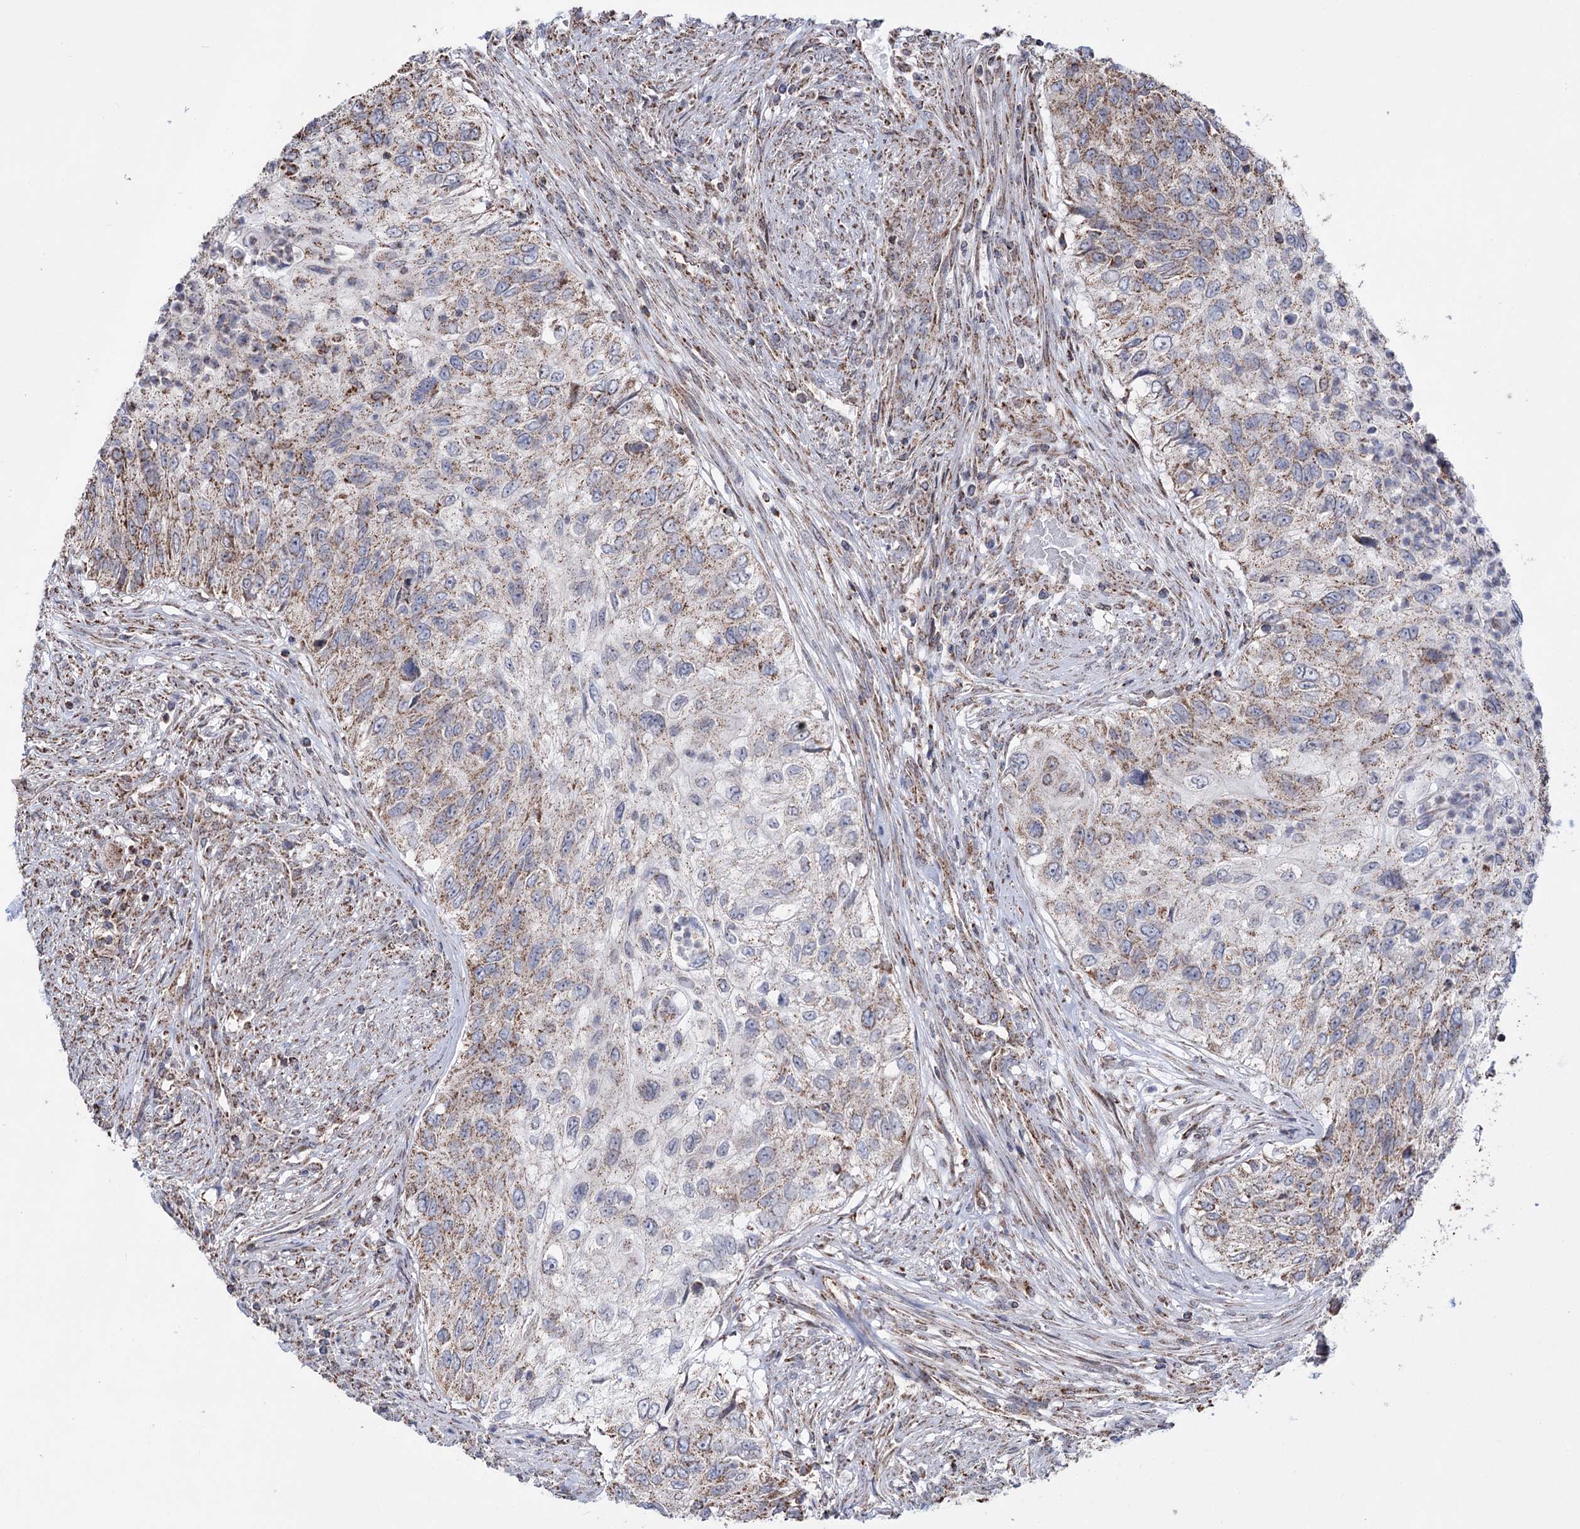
{"staining": {"intensity": "weak", "quantity": "25%-75%", "location": "cytoplasmic/membranous"}, "tissue": "urothelial cancer", "cell_type": "Tumor cells", "image_type": "cancer", "snomed": [{"axis": "morphology", "description": "Urothelial carcinoma, High grade"}, {"axis": "topography", "description": "Urinary bladder"}], "caption": "IHC staining of urothelial cancer, which shows low levels of weak cytoplasmic/membranous staining in approximately 25%-75% of tumor cells indicating weak cytoplasmic/membranous protein positivity. The staining was performed using DAB (3,3'-diaminobenzidine) (brown) for protein detection and nuclei were counterstained in hematoxylin (blue).", "gene": "CREB3L4", "patient": {"sex": "female", "age": 60}}